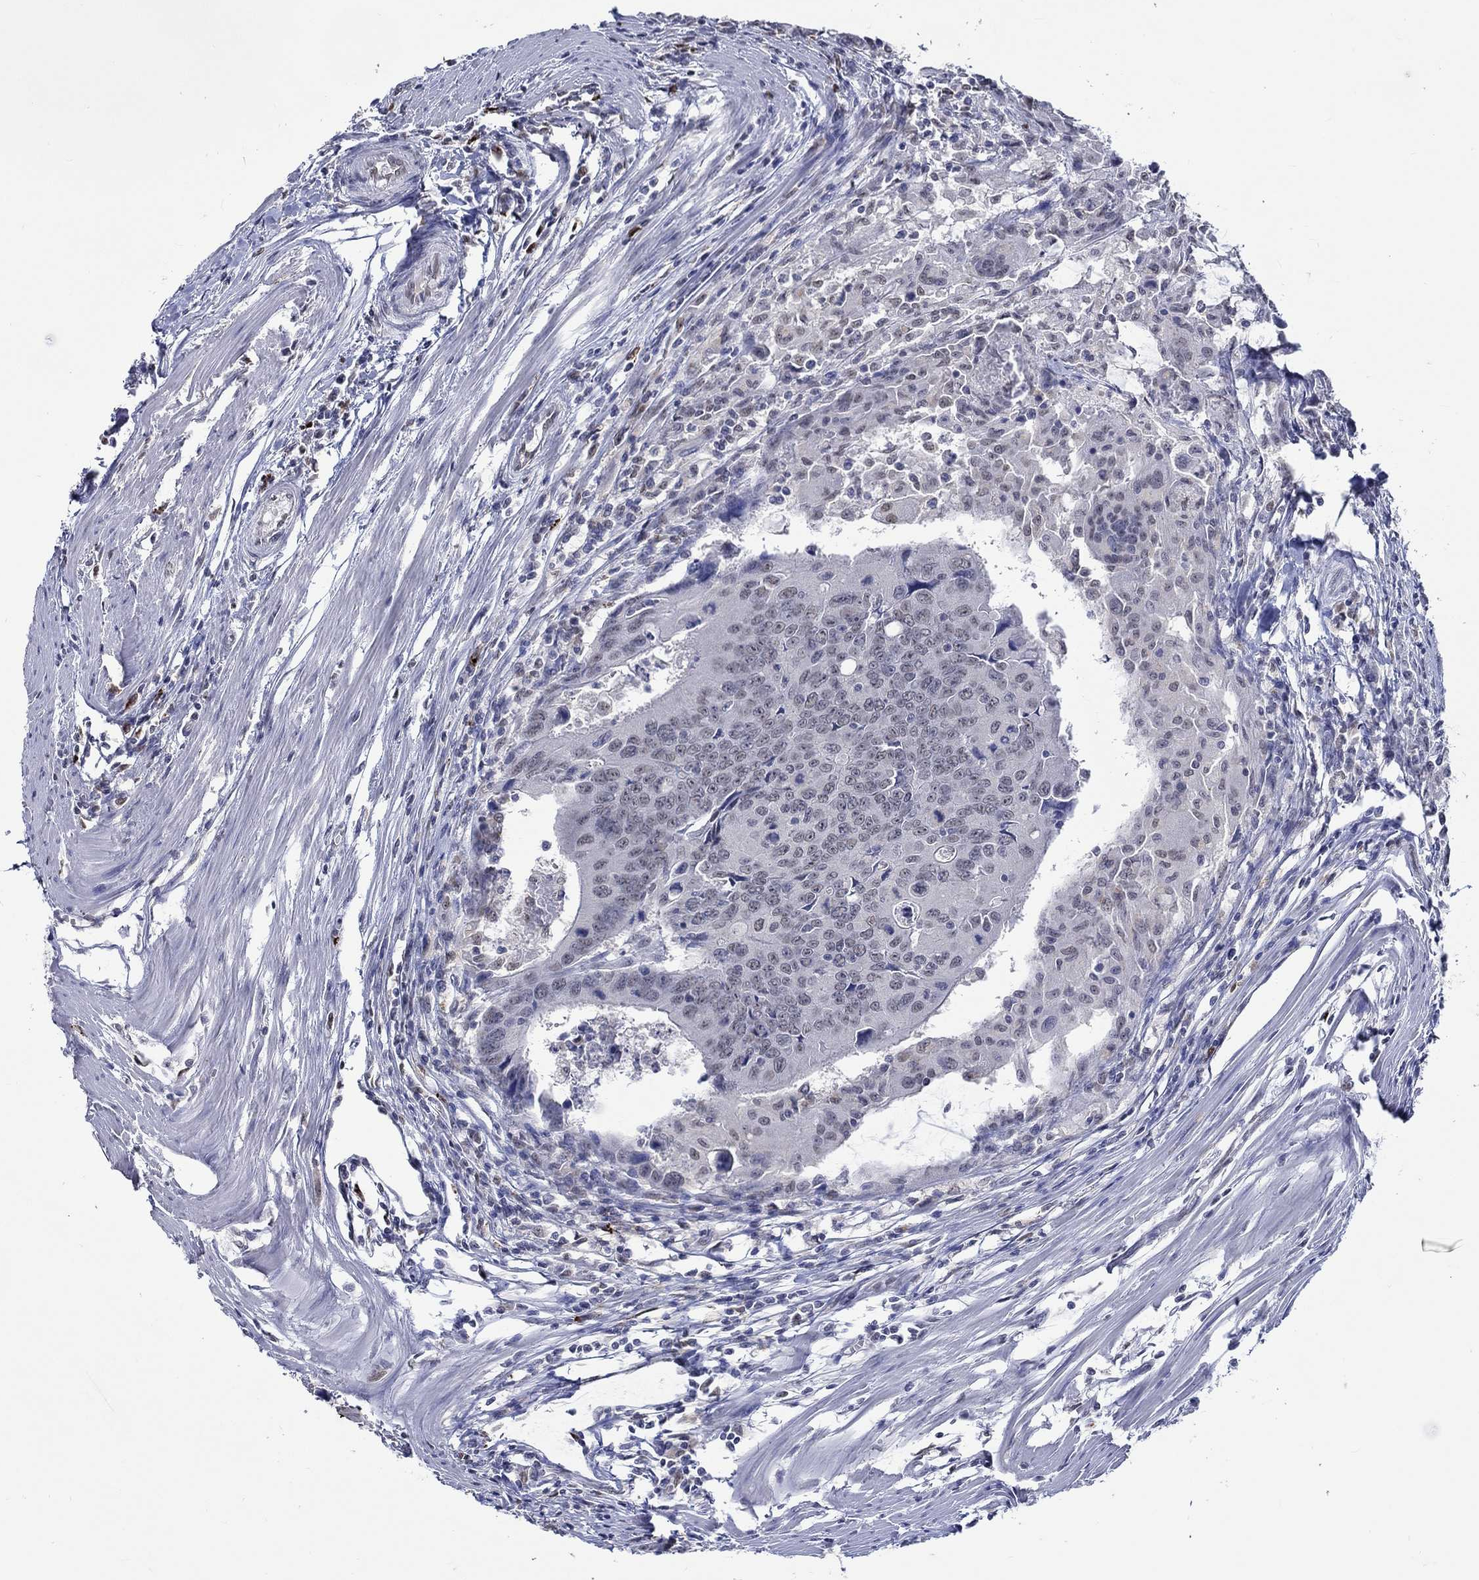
{"staining": {"intensity": "negative", "quantity": "none", "location": "none"}, "tissue": "colorectal cancer", "cell_type": "Tumor cells", "image_type": "cancer", "snomed": [{"axis": "morphology", "description": "Adenocarcinoma, NOS"}, {"axis": "topography", "description": "Rectum"}], "caption": "Immunohistochemistry (IHC) of colorectal cancer reveals no staining in tumor cells.", "gene": "GATA2", "patient": {"sex": "male", "age": 67}}